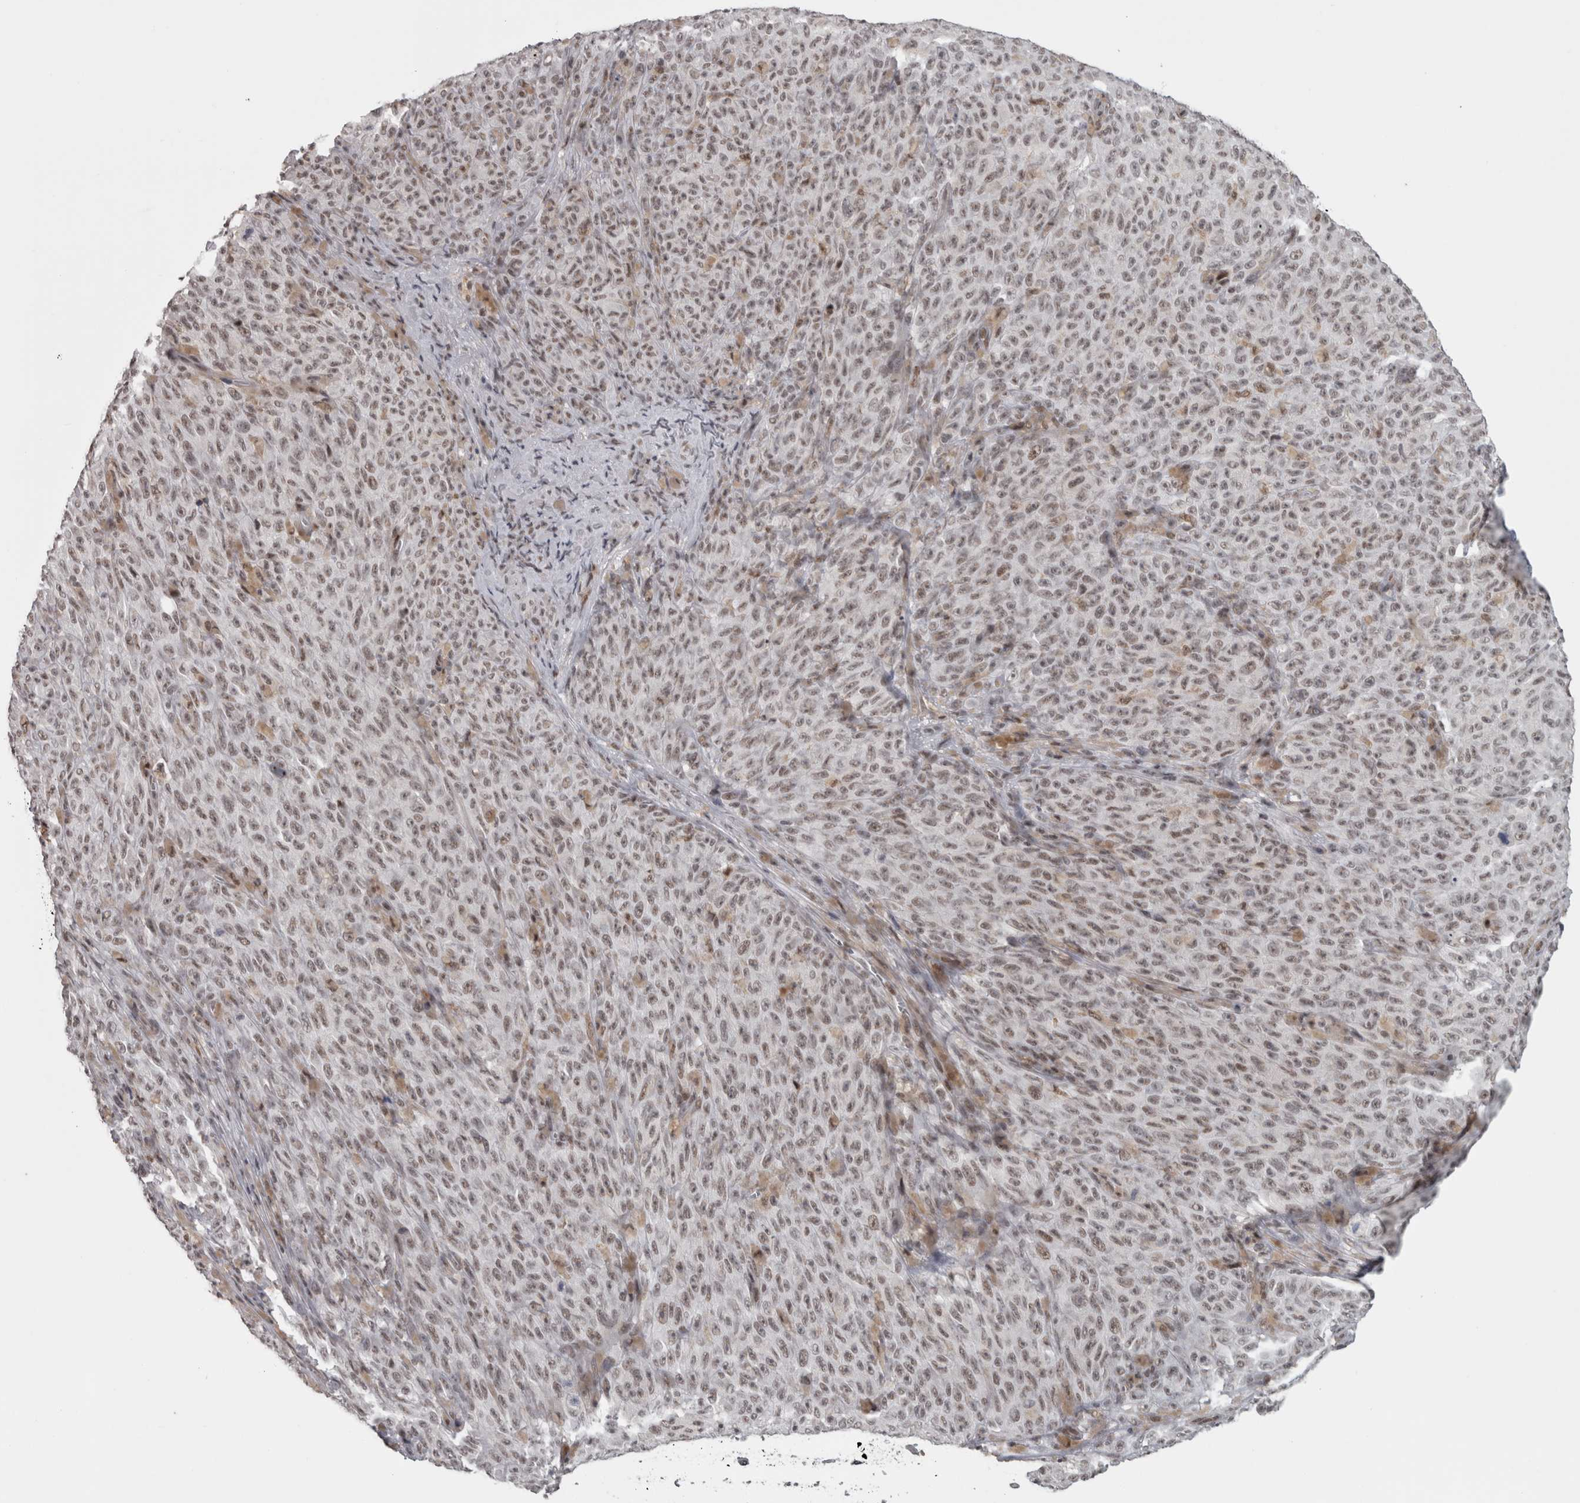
{"staining": {"intensity": "weak", "quantity": ">75%", "location": "nuclear"}, "tissue": "melanoma", "cell_type": "Tumor cells", "image_type": "cancer", "snomed": [{"axis": "morphology", "description": "Malignant melanoma, NOS"}, {"axis": "topography", "description": "Skin"}], "caption": "Approximately >75% of tumor cells in melanoma demonstrate weak nuclear protein positivity as visualized by brown immunohistochemical staining.", "gene": "MICU3", "patient": {"sex": "female", "age": 82}}